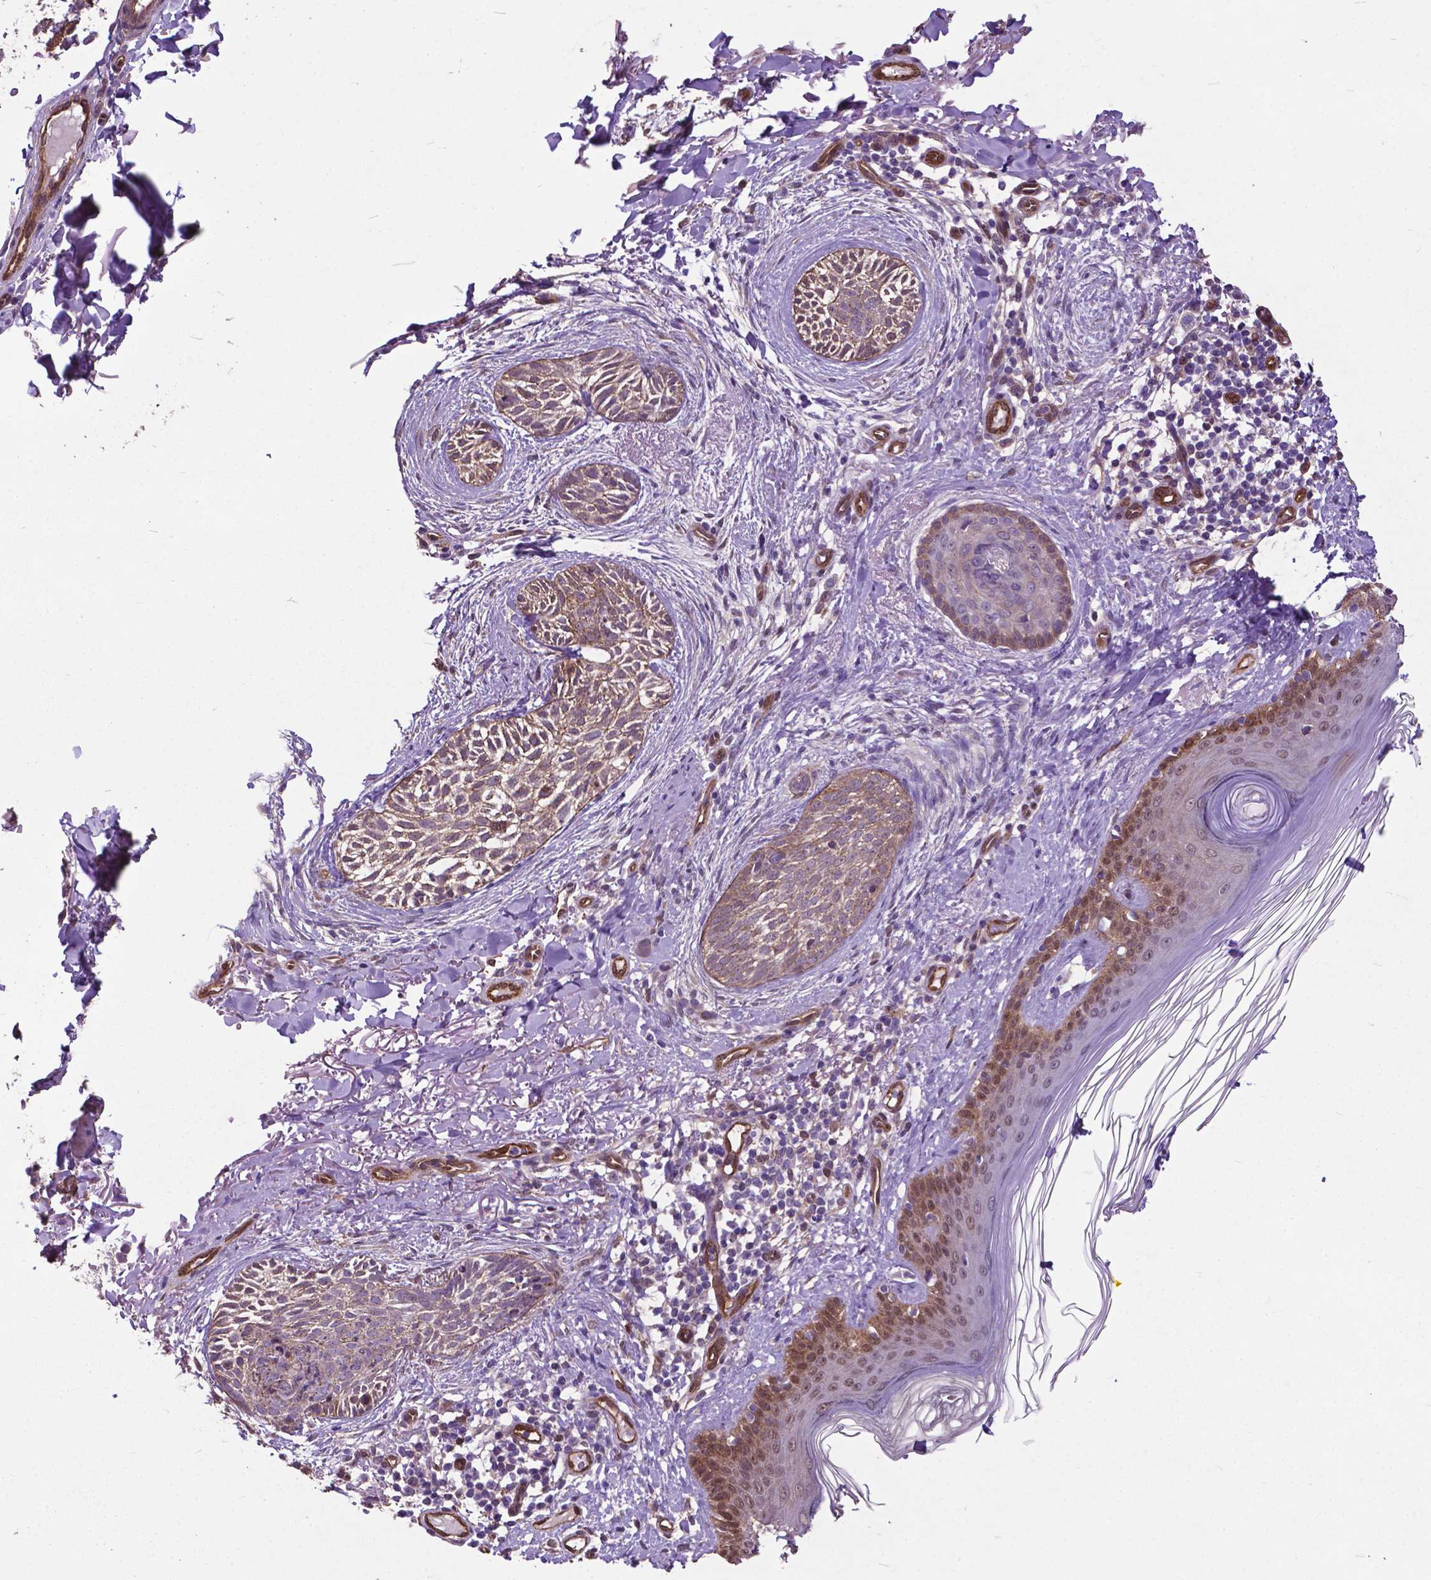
{"staining": {"intensity": "moderate", "quantity": ">75%", "location": "cytoplasmic/membranous"}, "tissue": "skin cancer", "cell_type": "Tumor cells", "image_type": "cancer", "snomed": [{"axis": "morphology", "description": "Basal cell carcinoma"}, {"axis": "topography", "description": "Skin"}], "caption": "Moderate cytoplasmic/membranous expression is present in about >75% of tumor cells in skin cancer (basal cell carcinoma).", "gene": "PDLIM1", "patient": {"sex": "female", "age": 68}}